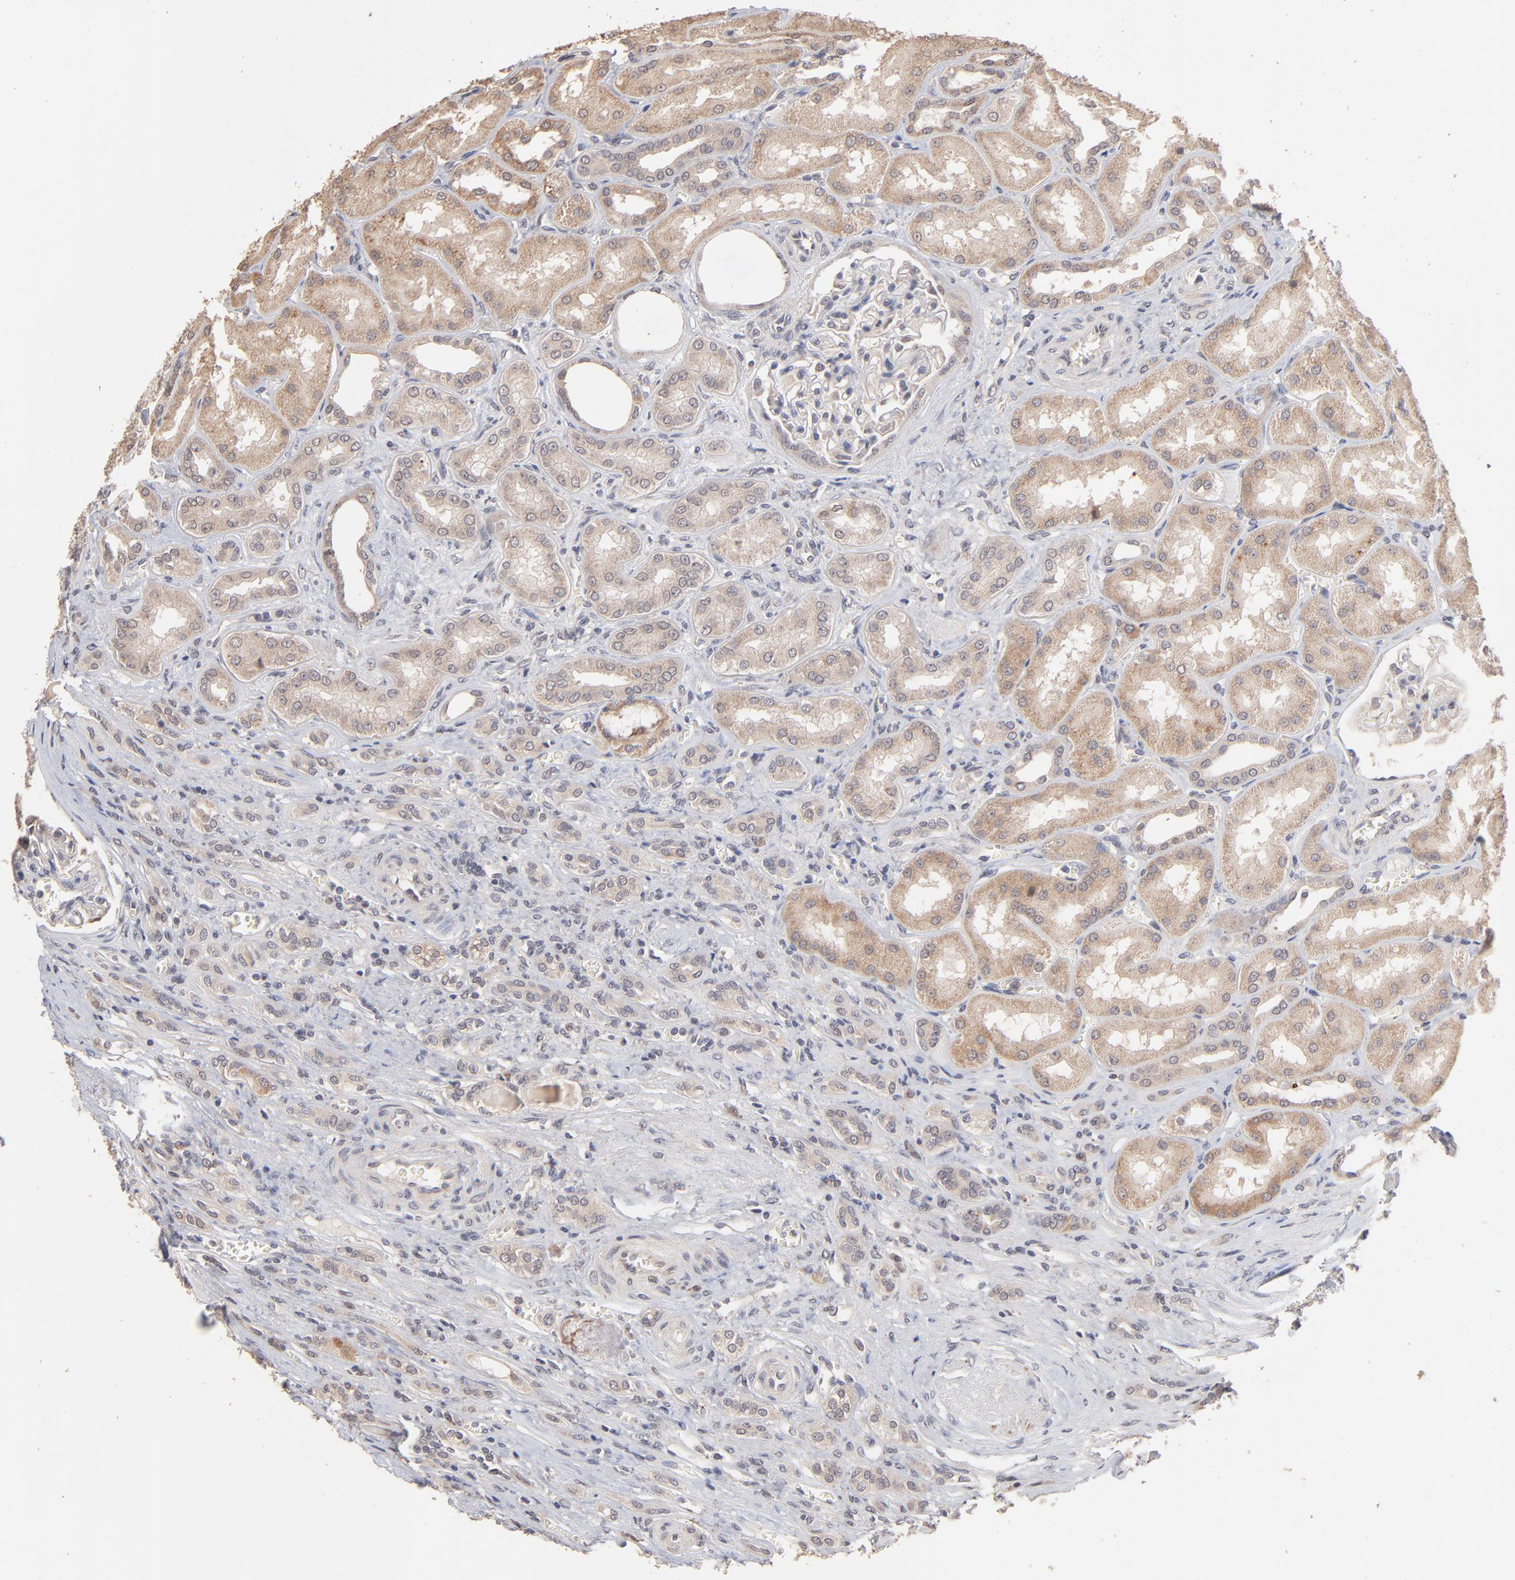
{"staining": {"intensity": "moderate", "quantity": "<25%", "location": "cytoplasmic/membranous"}, "tissue": "renal cancer", "cell_type": "Tumor cells", "image_type": "cancer", "snomed": [{"axis": "morphology", "description": "Adenocarcinoma, NOS"}, {"axis": "topography", "description": "Kidney"}], "caption": "Protein expression analysis of adenocarcinoma (renal) shows moderate cytoplasmic/membranous expression in about <25% of tumor cells.", "gene": "MSL2", "patient": {"sex": "male", "age": 46}}